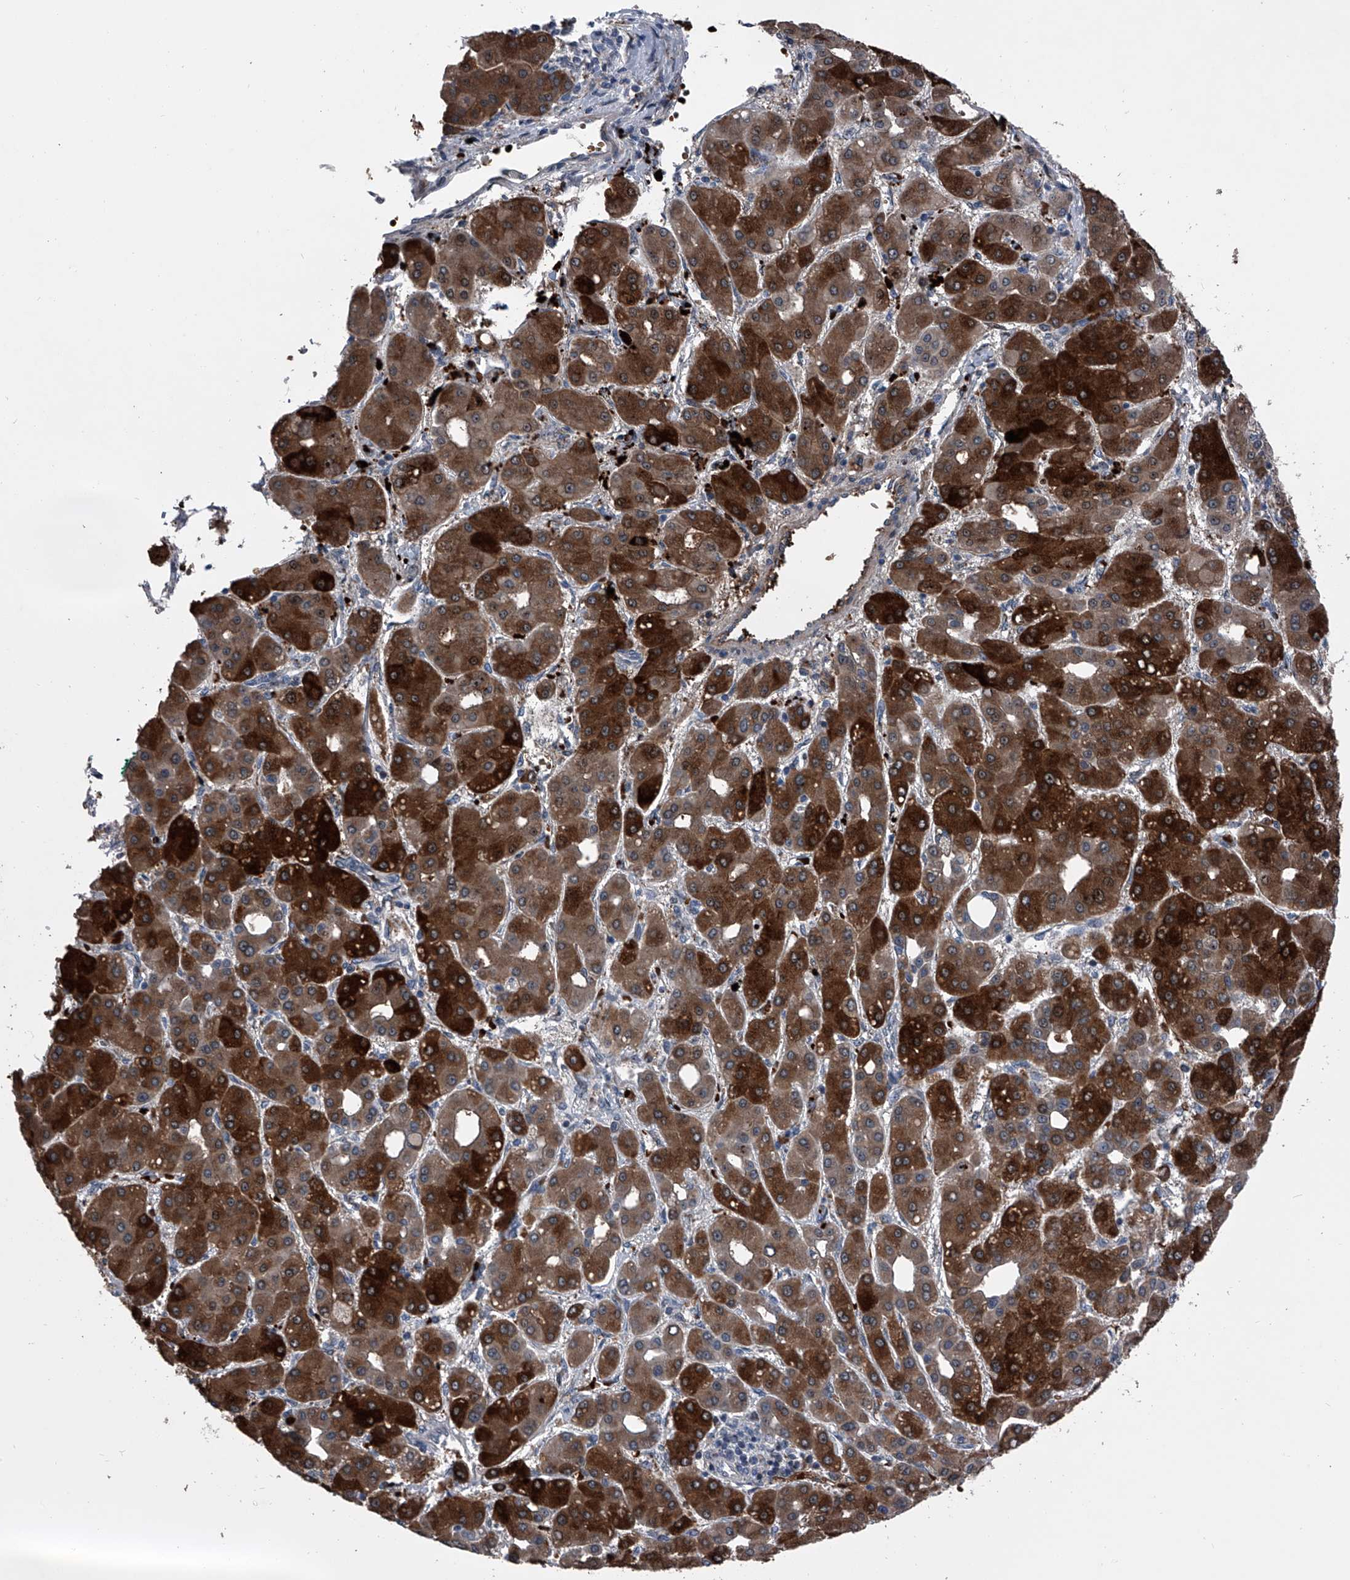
{"staining": {"intensity": "strong", "quantity": "25%-75%", "location": "cytoplasmic/membranous"}, "tissue": "liver cancer", "cell_type": "Tumor cells", "image_type": "cancer", "snomed": [{"axis": "morphology", "description": "Carcinoma, Hepatocellular, NOS"}, {"axis": "topography", "description": "Liver"}], "caption": "A photomicrograph showing strong cytoplasmic/membranous staining in approximately 25%-75% of tumor cells in hepatocellular carcinoma (liver), as visualized by brown immunohistochemical staining.", "gene": "CEP85L", "patient": {"sex": "male", "age": 65}}